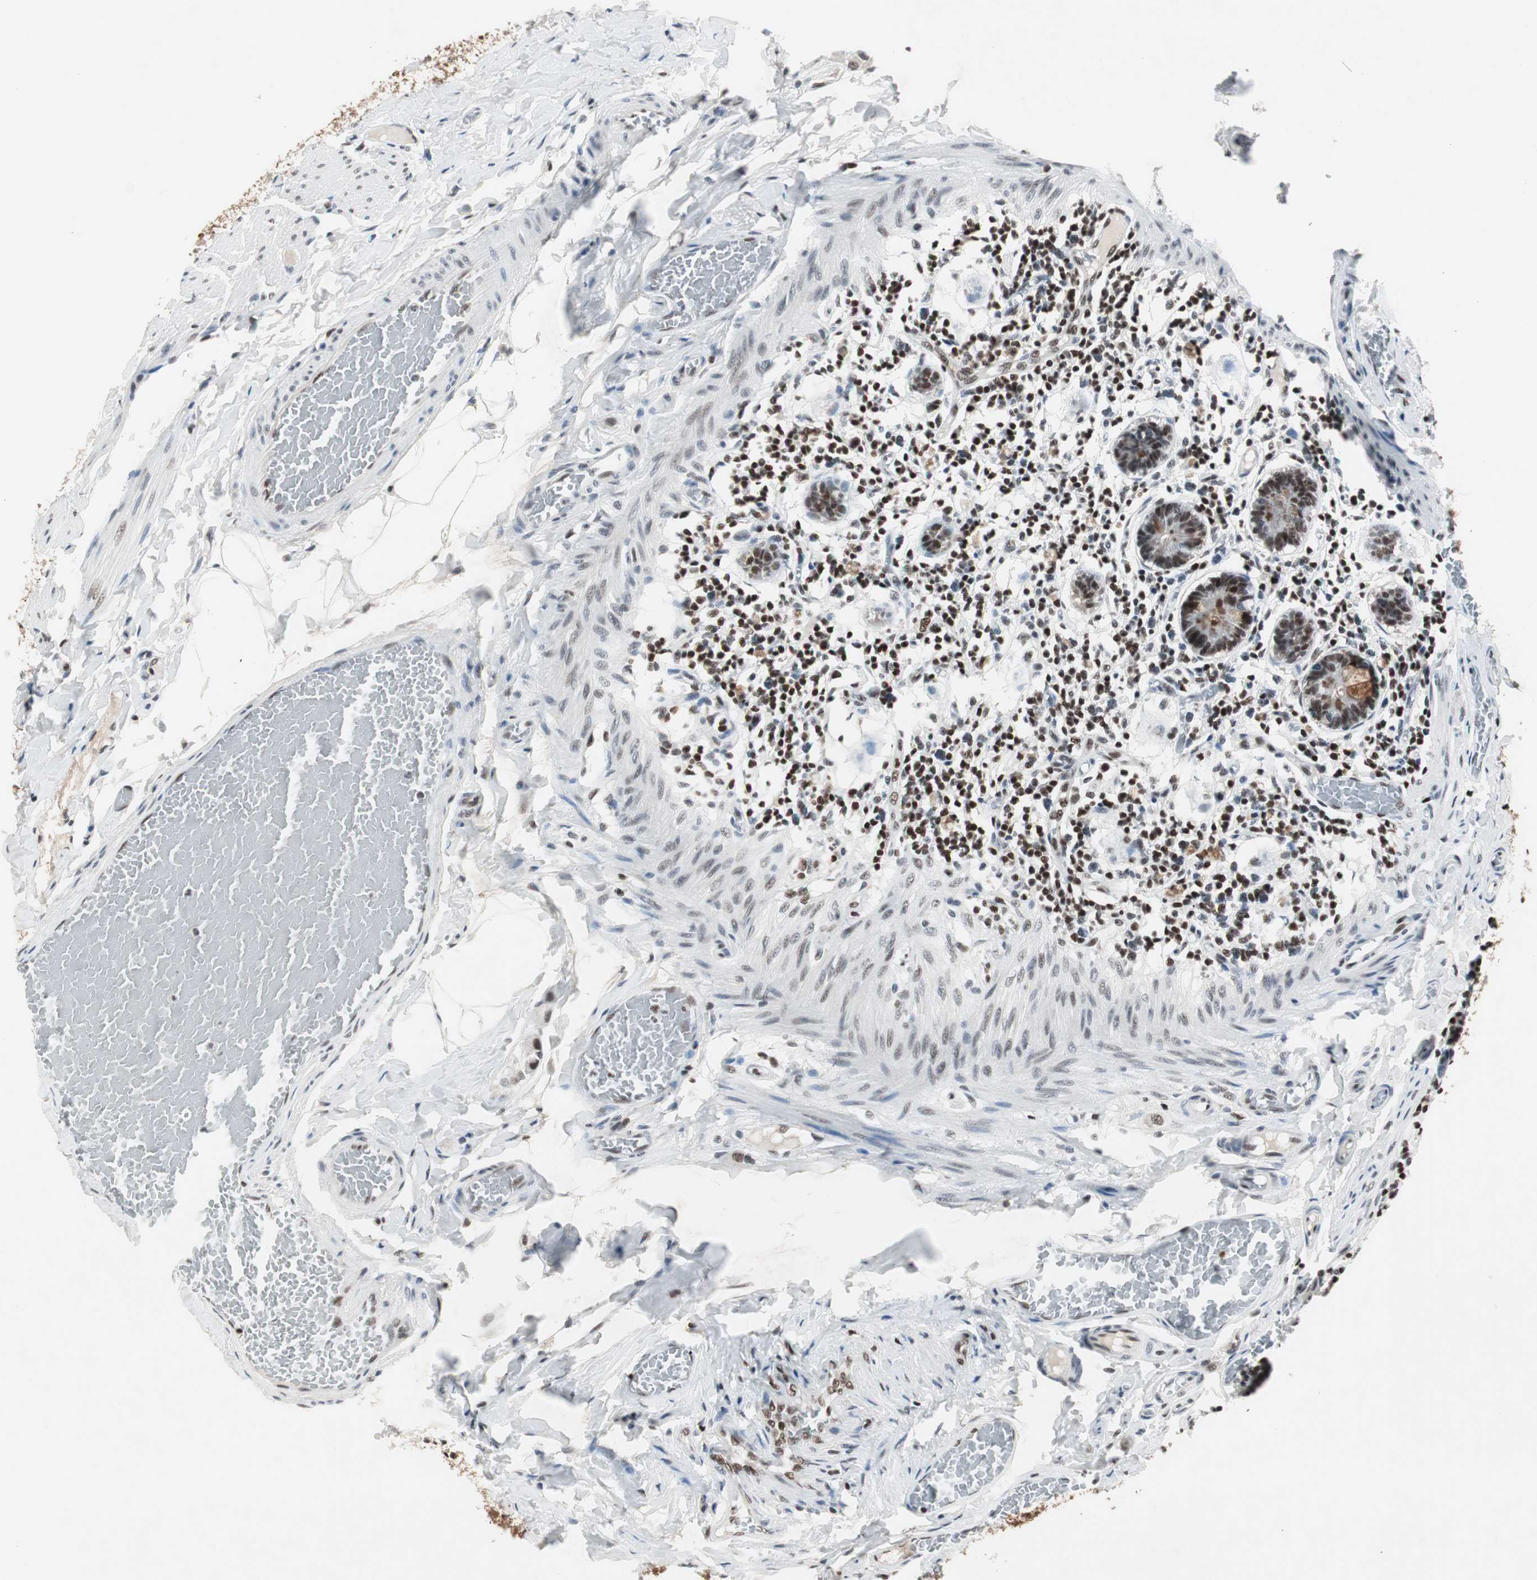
{"staining": {"intensity": "strong", "quantity": ">75%", "location": "nuclear"}, "tissue": "small intestine", "cell_type": "Glandular cells", "image_type": "normal", "snomed": [{"axis": "morphology", "description": "Normal tissue, NOS"}, {"axis": "topography", "description": "Small intestine"}], "caption": "Glandular cells demonstrate strong nuclear positivity in approximately >75% of cells in normal small intestine. (Brightfield microscopy of DAB IHC at high magnification).", "gene": "RAD9A", "patient": {"sex": "male", "age": 41}}